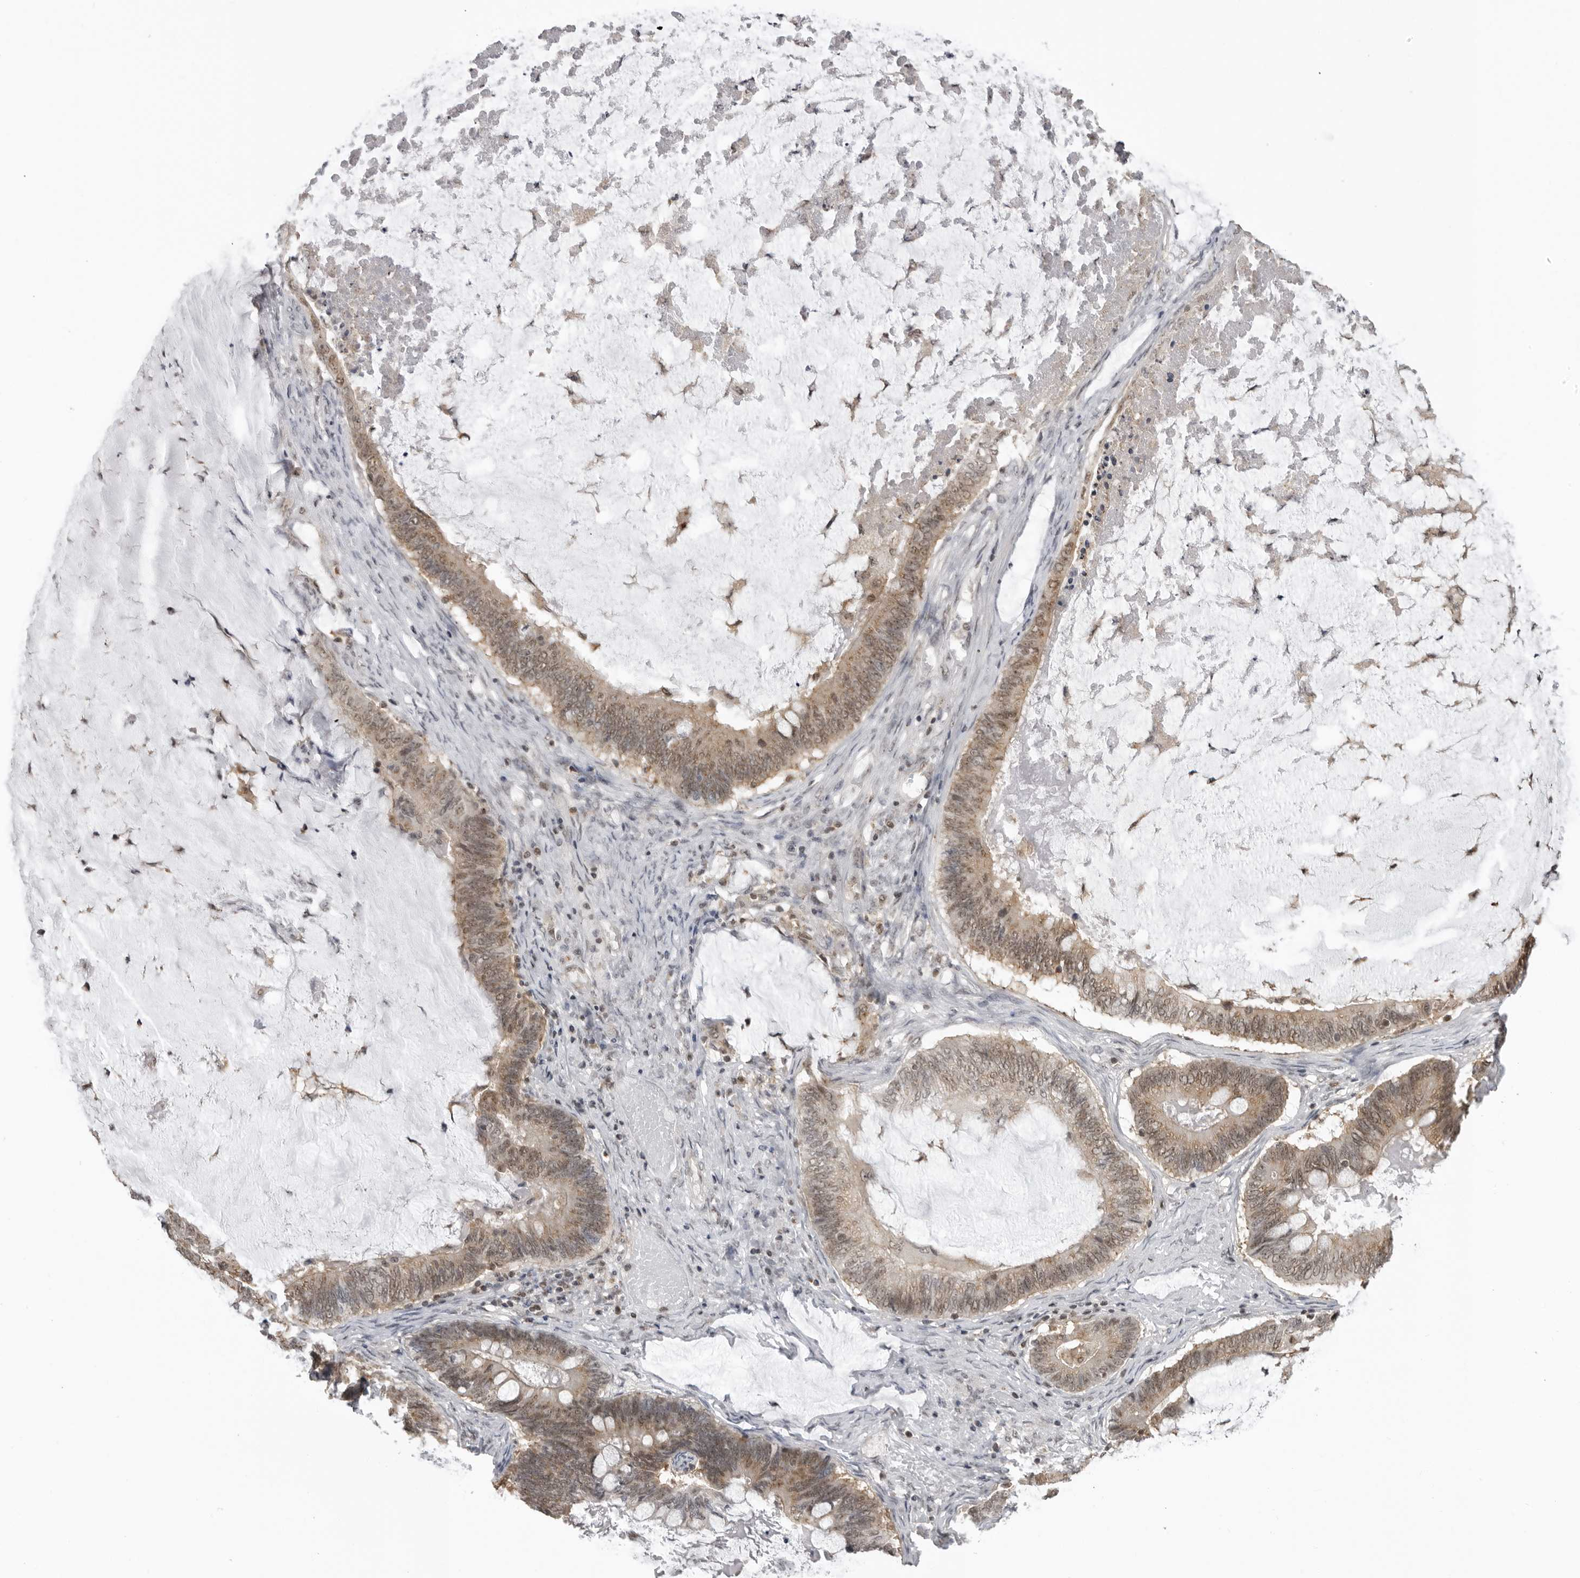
{"staining": {"intensity": "moderate", "quantity": ">75%", "location": "cytoplasmic/membranous,nuclear"}, "tissue": "ovarian cancer", "cell_type": "Tumor cells", "image_type": "cancer", "snomed": [{"axis": "morphology", "description": "Cystadenocarcinoma, mucinous, NOS"}, {"axis": "topography", "description": "Ovary"}], "caption": "Protein expression analysis of human mucinous cystadenocarcinoma (ovarian) reveals moderate cytoplasmic/membranous and nuclear staining in about >75% of tumor cells. (DAB IHC, brown staining for protein, blue staining for nuclei).", "gene": "PDCL3", "patient": {"sex": "female", "age": 61}}